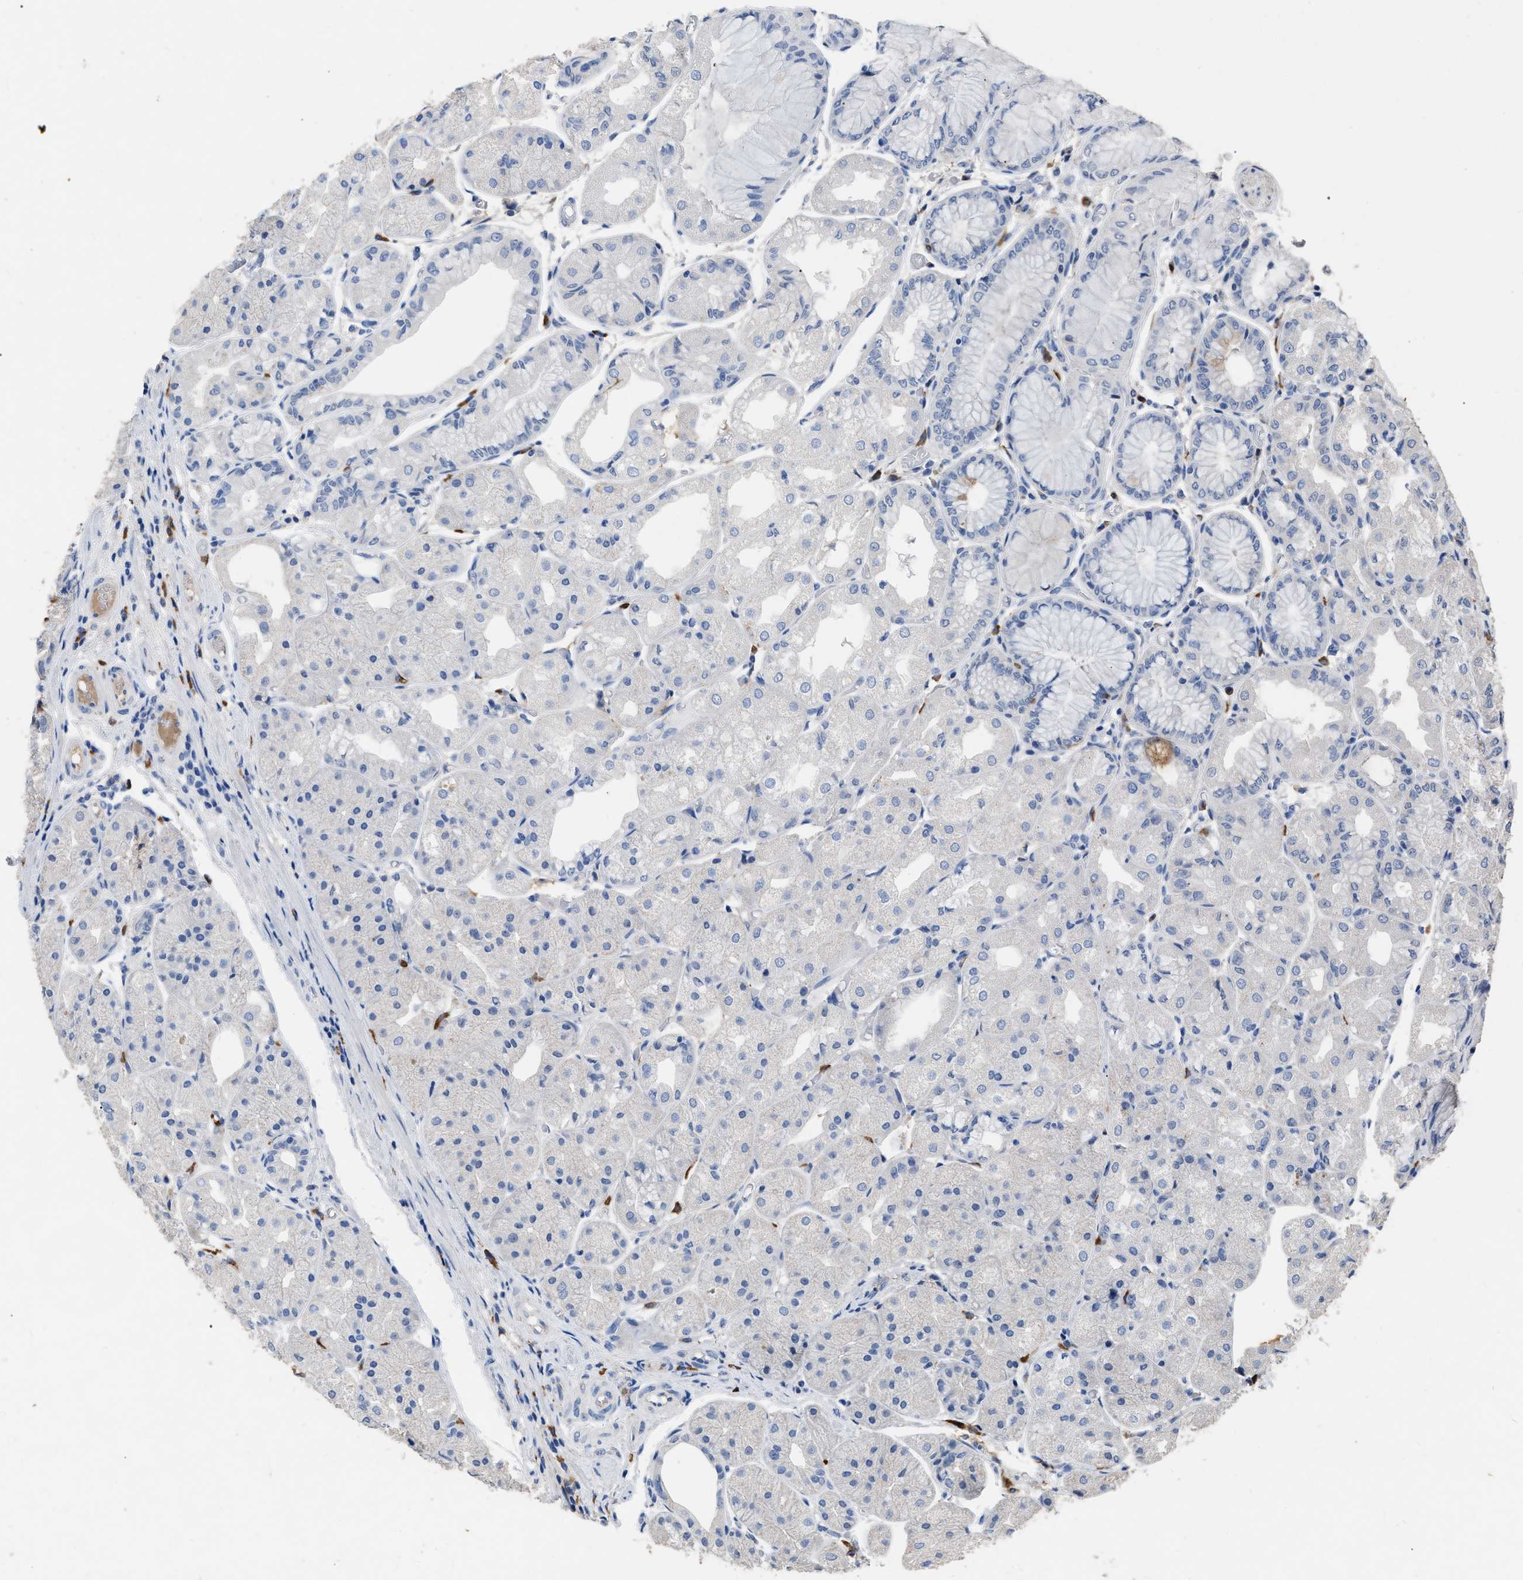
{"staining": {"intensity": "negative", "quantity": "none", "location": "none"}, "tissue": "stomach", "cell_type": "Glandular cells", "image_type": "normal", "snomed": [{"axis": "morphology", "description": "Normal tissue, NOS"}, {"axis": "topography", "description": "Stomach, upper"}], "caption": "Protein analysis of unremarkable stomach displays no significant expression in glandular cells.", "gene": "HABP2", "patient": {"sex": "male", "age": 72}}